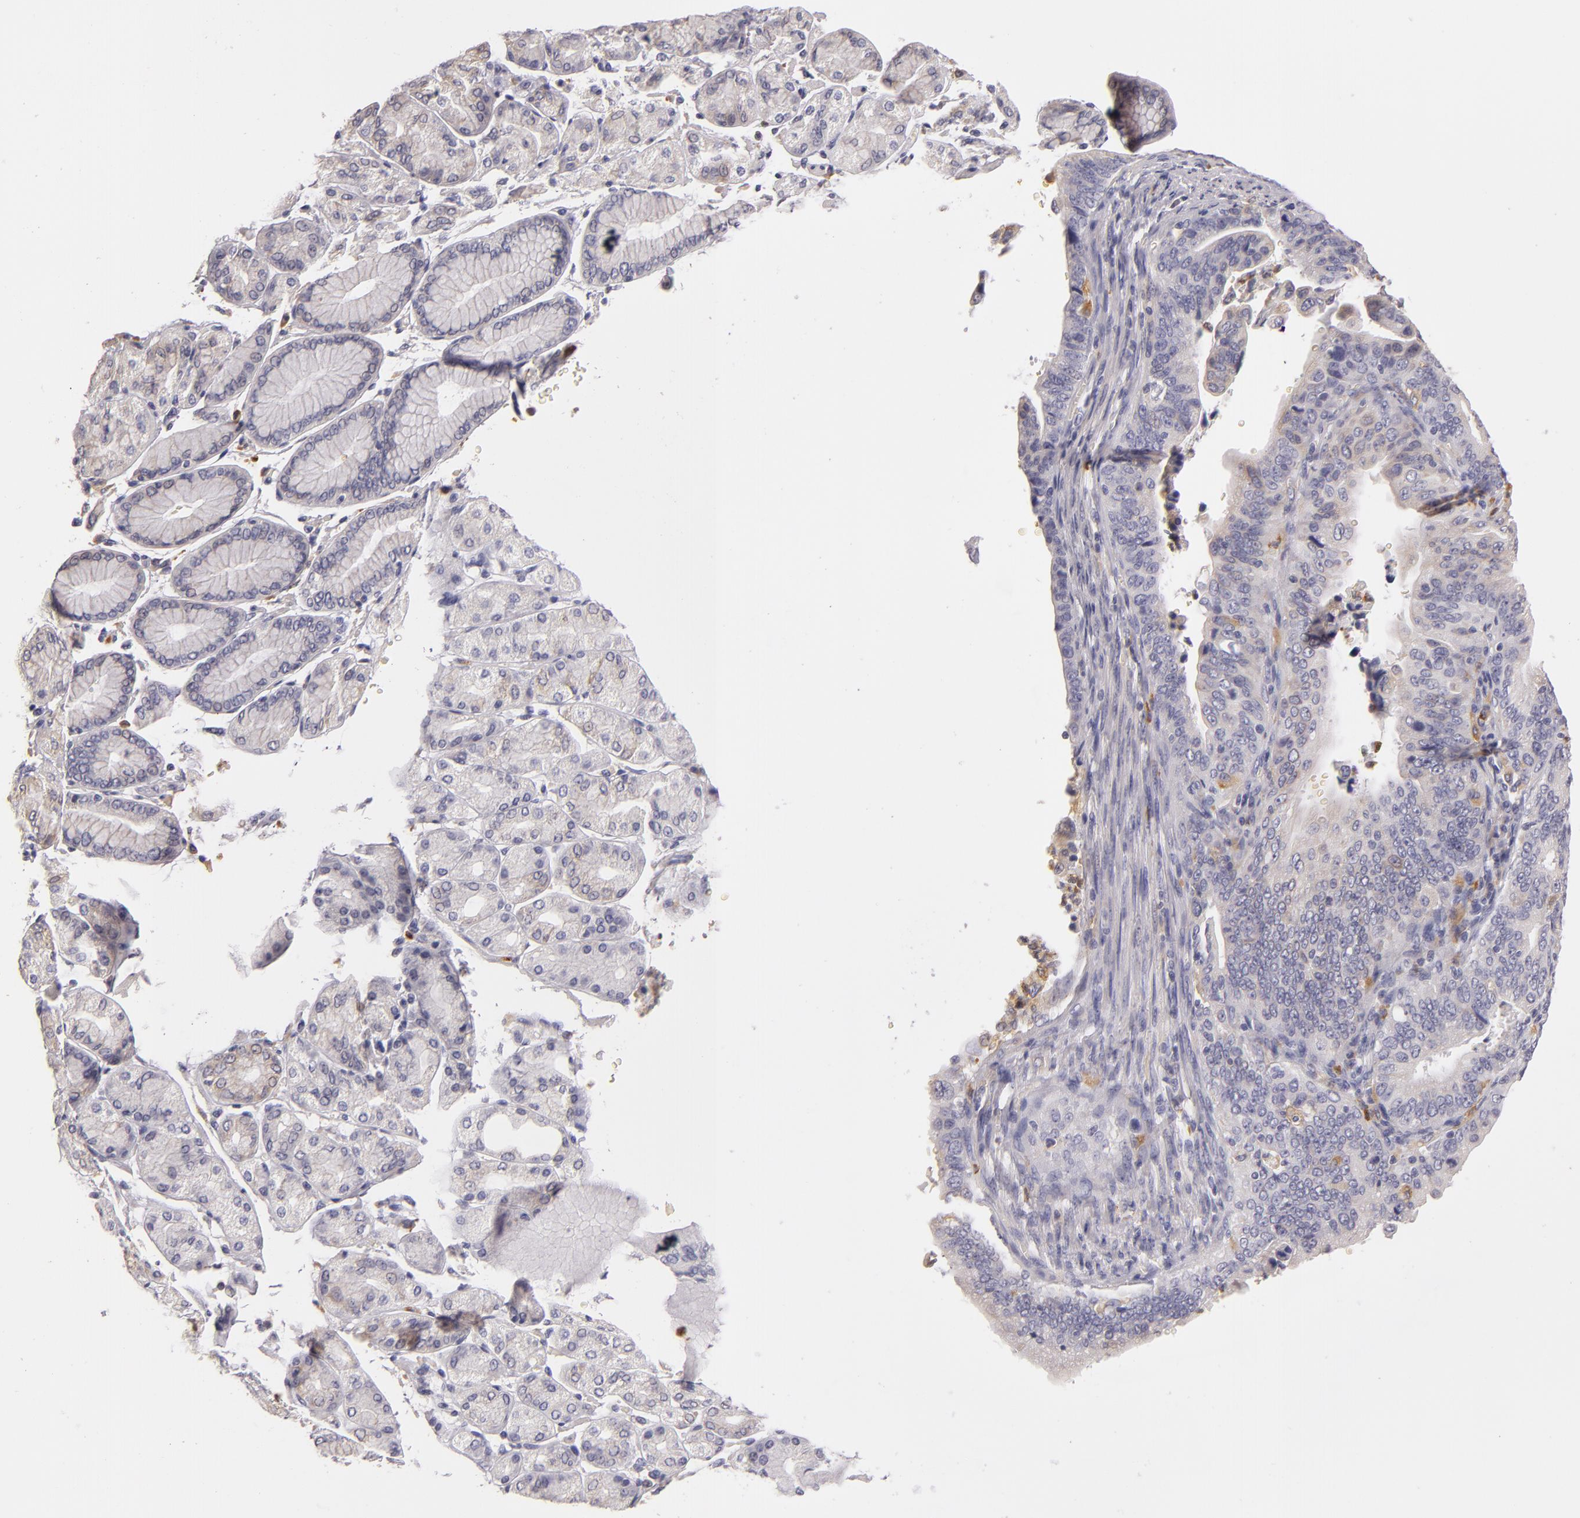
{"staining": {"intensity": "moderate", "quantity": "<25%", "location": "cytoplasmic/membranous"}, "tissue": "stomach cancer", "cell_type": "Tumor cells", "image_type": "cancer", "snomed": [{"axis": "morphology", "description": "Adenocarcinoma, NOS"}, {"axis": "topography", "description": "Stomach, upper"}], "caption": "Protein staining shows moderate cytoplasmic/membranous staining in approximately <25% of tumor cells in stomach cancer (adenocarcinoma).", "gene": "TLR8", "patient": {"sex": "female", "age": 50}}